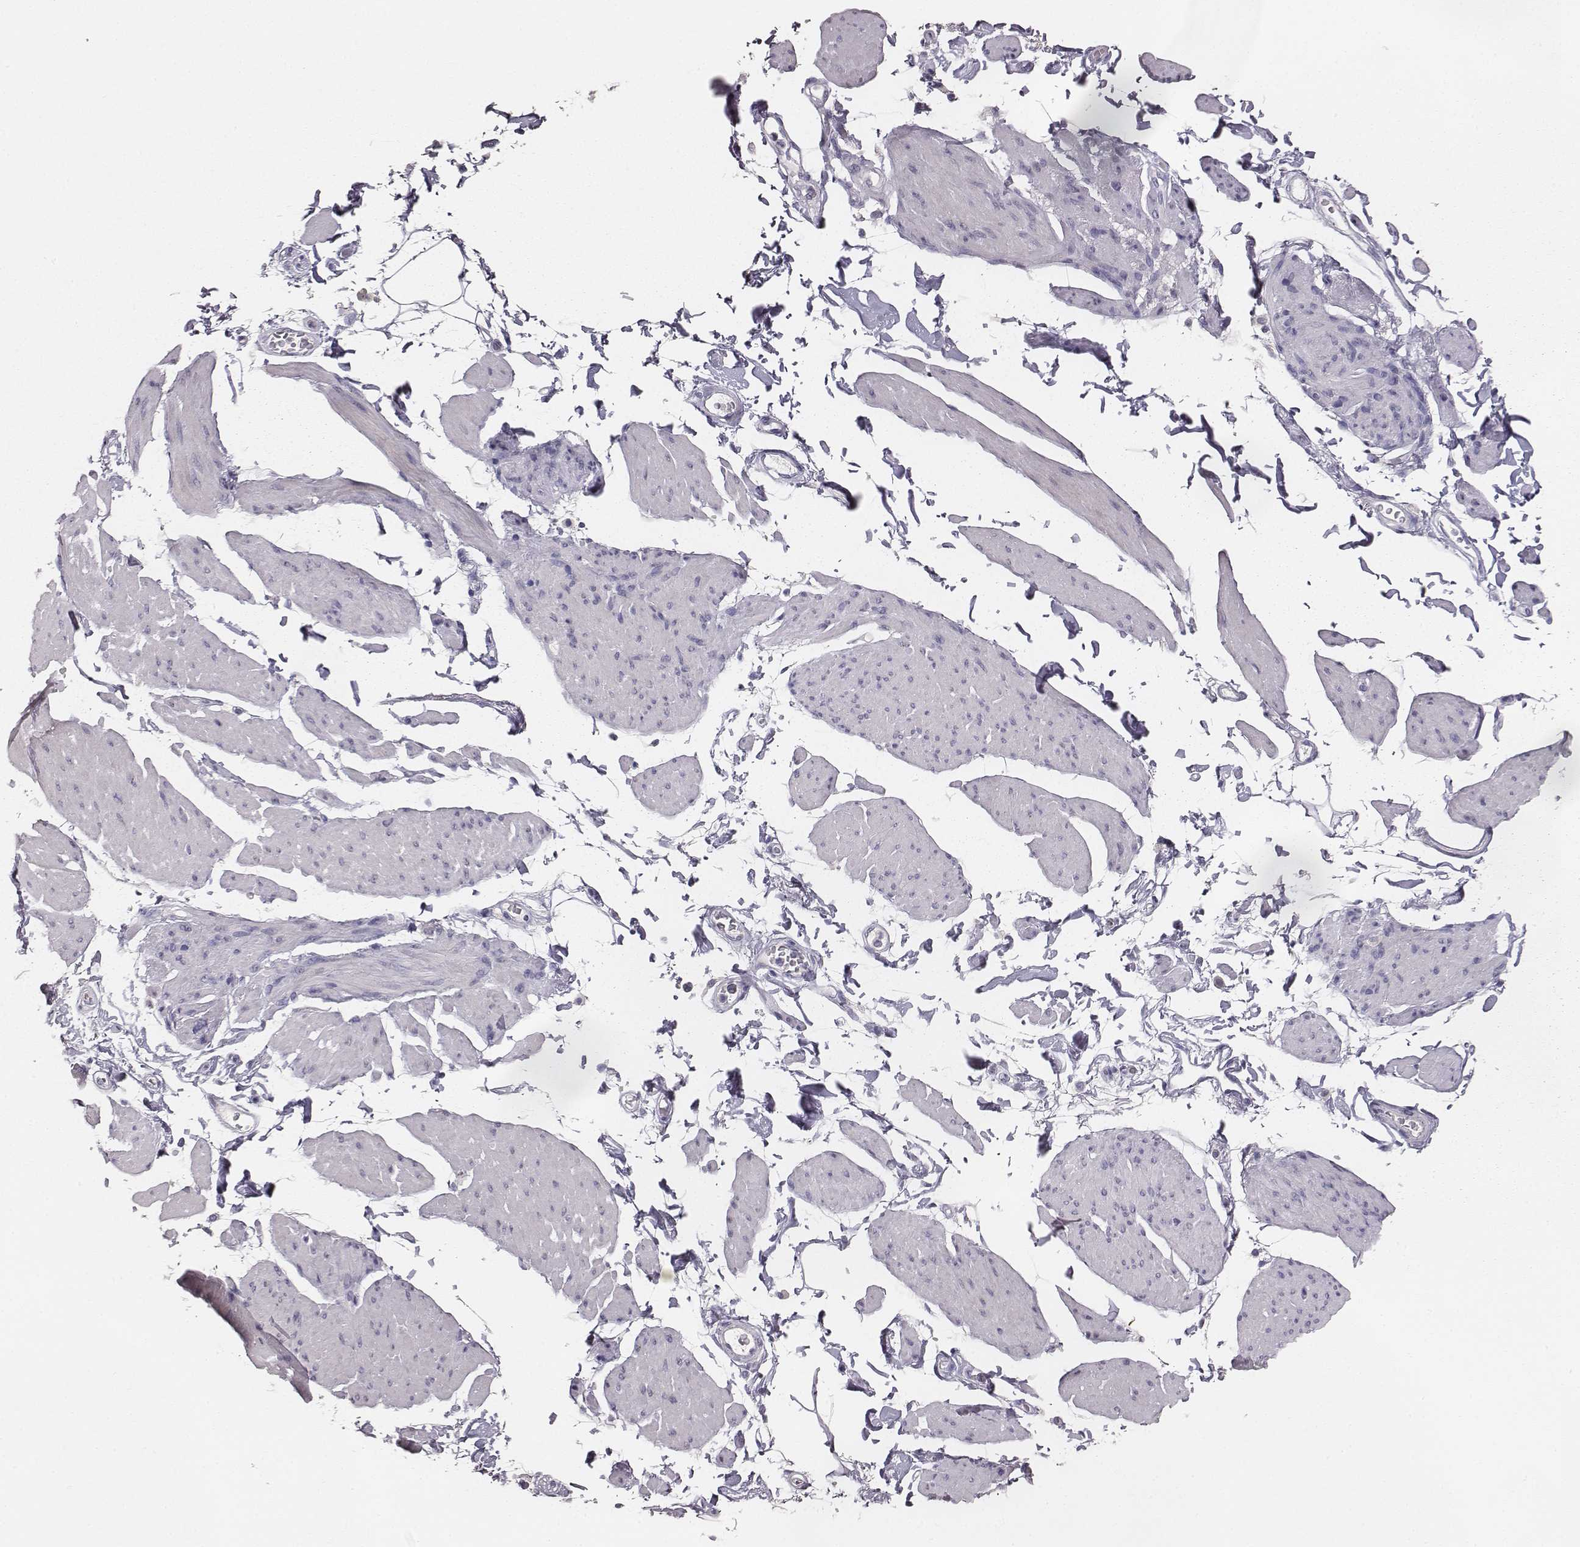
{"staining": {"intensity": "negative", "quantity": "none", "location": "none"}, "tissue": "smooth muscle", "cell_type": "Smooth muscle cells", "image_type": "normal", "snomed": [{"axis": "morphology", "description": "Normal tissue, NOS"}, {"axis": "topography", "description": "Adipose tissue"}, {"axis": "topography", "description": "Smooth muscle"}, {"axis": "topography", "description": "Peripheral nerve tissue"}], "caption": "Immunohistochemistry (IHC) photomicrograph of normal smooth muscle: human smooth muscle stained with DAB exhibits no significant protein expression in smooth muscle cells.", "gene": "MYH6", "patient": {"sex": "male", "age": 83}}